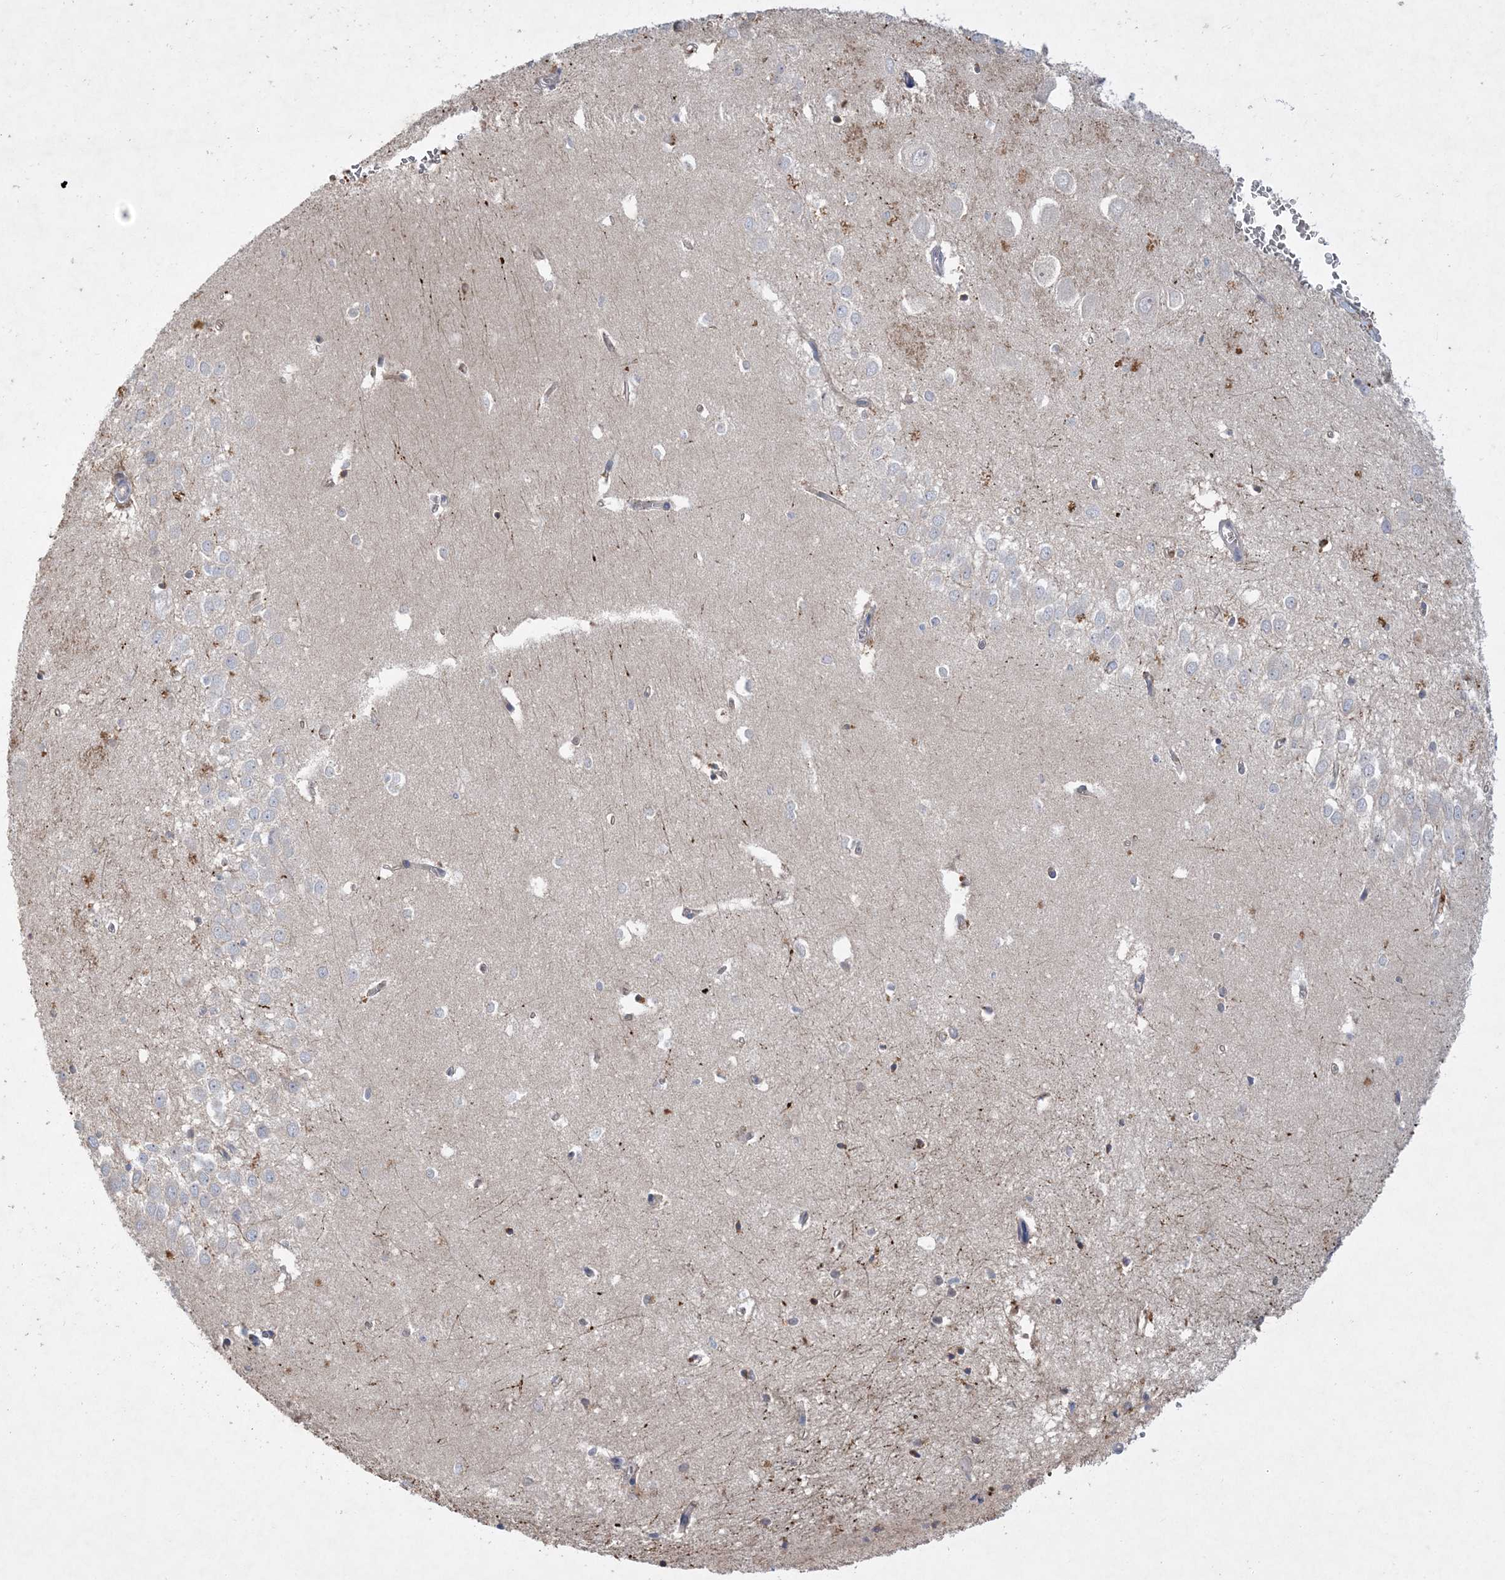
{"staining": {"intensity": "weak", "quantity": "25%-75%", "location": "cytoplasmic/membranous"}, "tissue": "hippocampus", "cell_type": "Glial cells", "image_type": "normal", "snomed": [{"axis": "morphology", "description": "Normal tissue, NOS"}, {"axis": "topography", "description": "Hippocampus"}], "caption": "Immunohistochemistry (IHC) of benign human hippocampus exhibits low levels of weak cytoplasmic/membranous expression in about 25%-75% of glial cells. (Brightfield microscopy of DAB IHC at high magnification).", "gene": "ADCK2", "patient": {"sex": "female", "age": 64}}